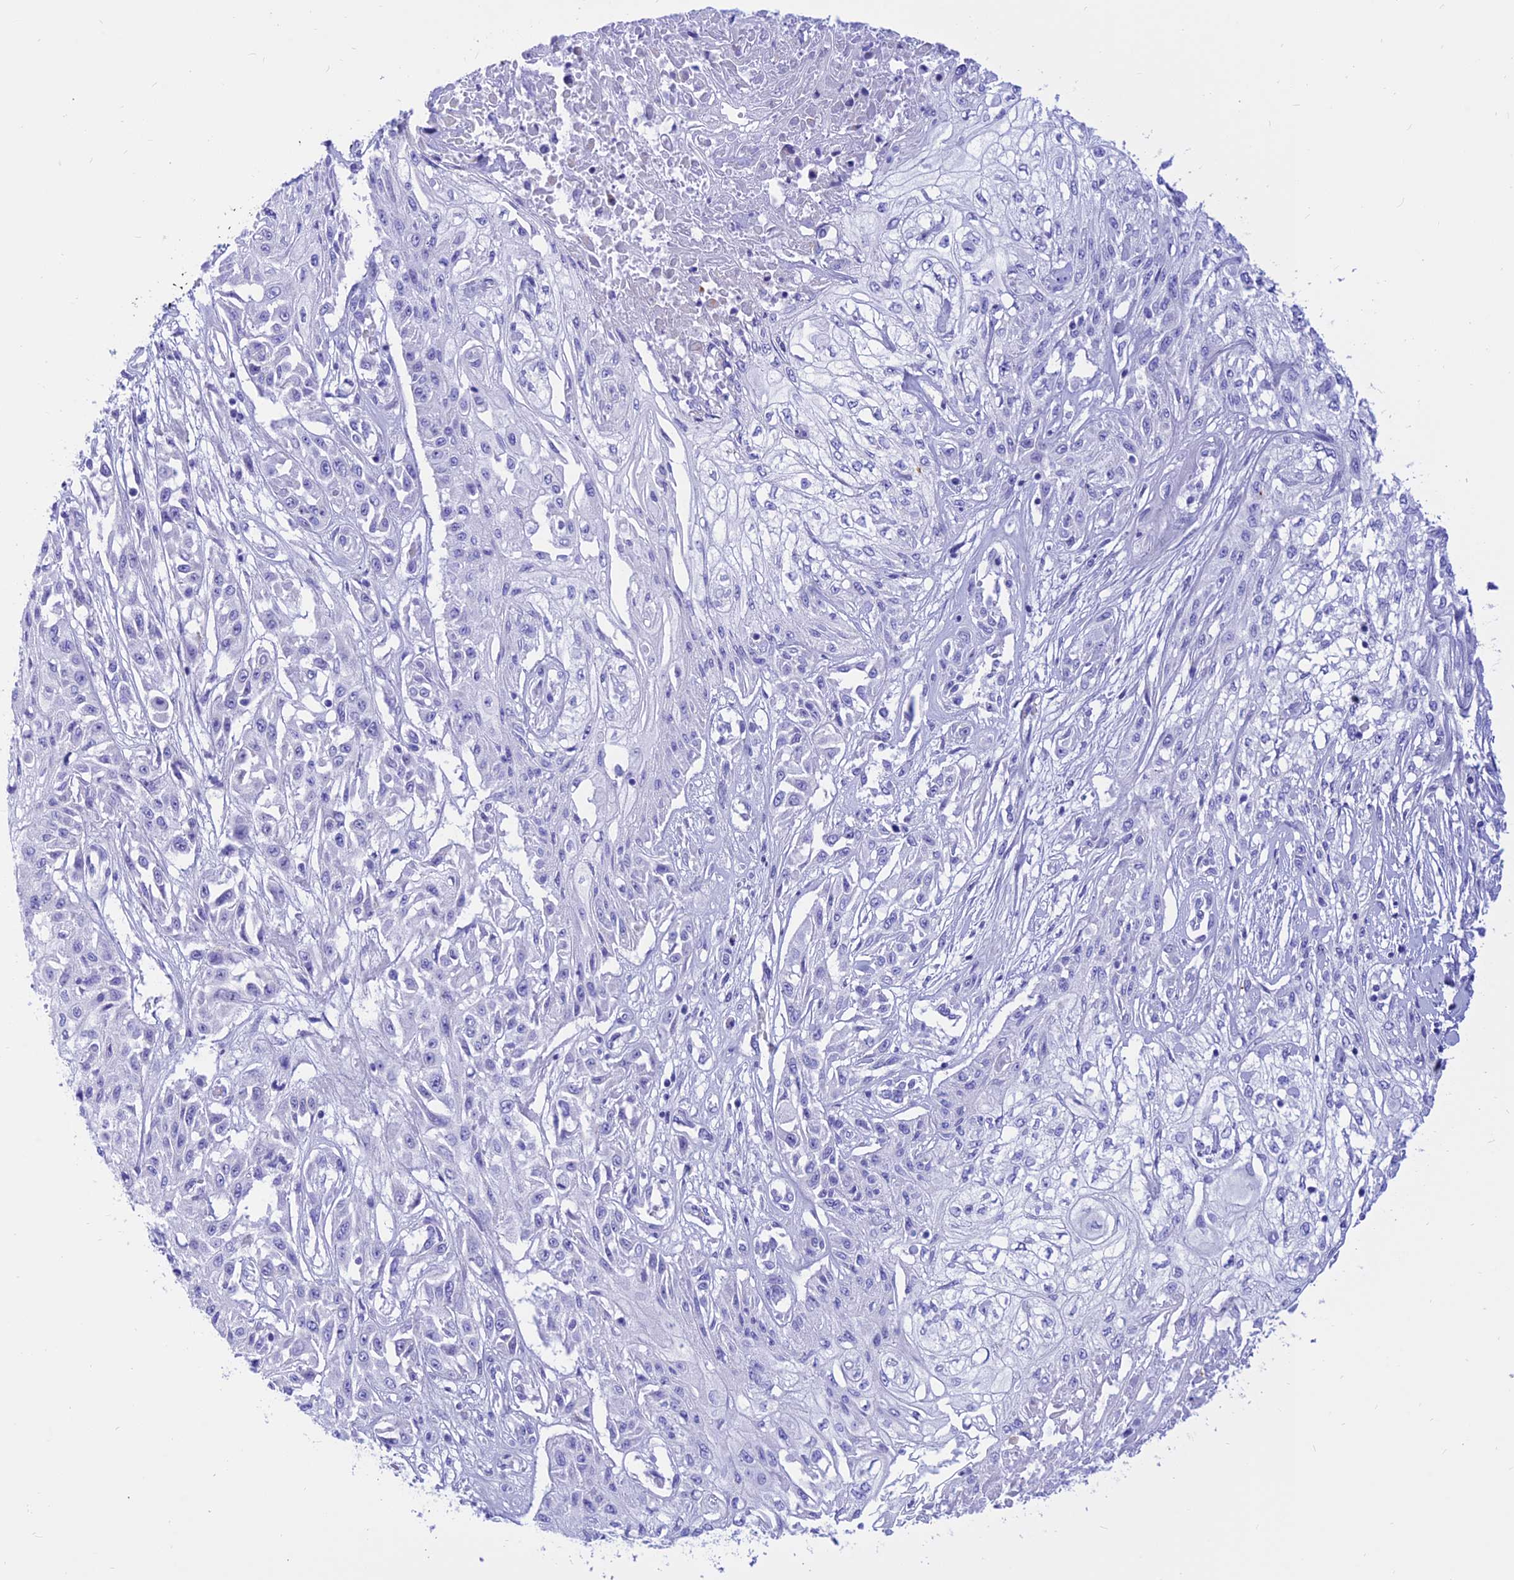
{"staining": {"intensity": "negative", "quantity": "none", "location": "none"}, "tissue": "skin cancer", "cell_type": "Tumor cells", "image_type": "cancer", "snomed": [{"axis": "morphology", "description": "Squamous cell carcinoma, NOS"}, {"axis": "morphology", "description": "Squamous cell carcinoma, metastatic, NOS"}, {"axis": "topography", "description": "Skin"}, {"axis": "topography", "description": "Lymph node"}], "caption": "High magnification brightfield microscopy of squamous cell carcinoma (skin) stained with DAB (3,3'-diaminobenzidine) (brown) and counterstained with hematoxylin (blue): tumor cells show no significant staining.", "gene": "PRNP", "patient": {"sex": "male", "age": 75}}